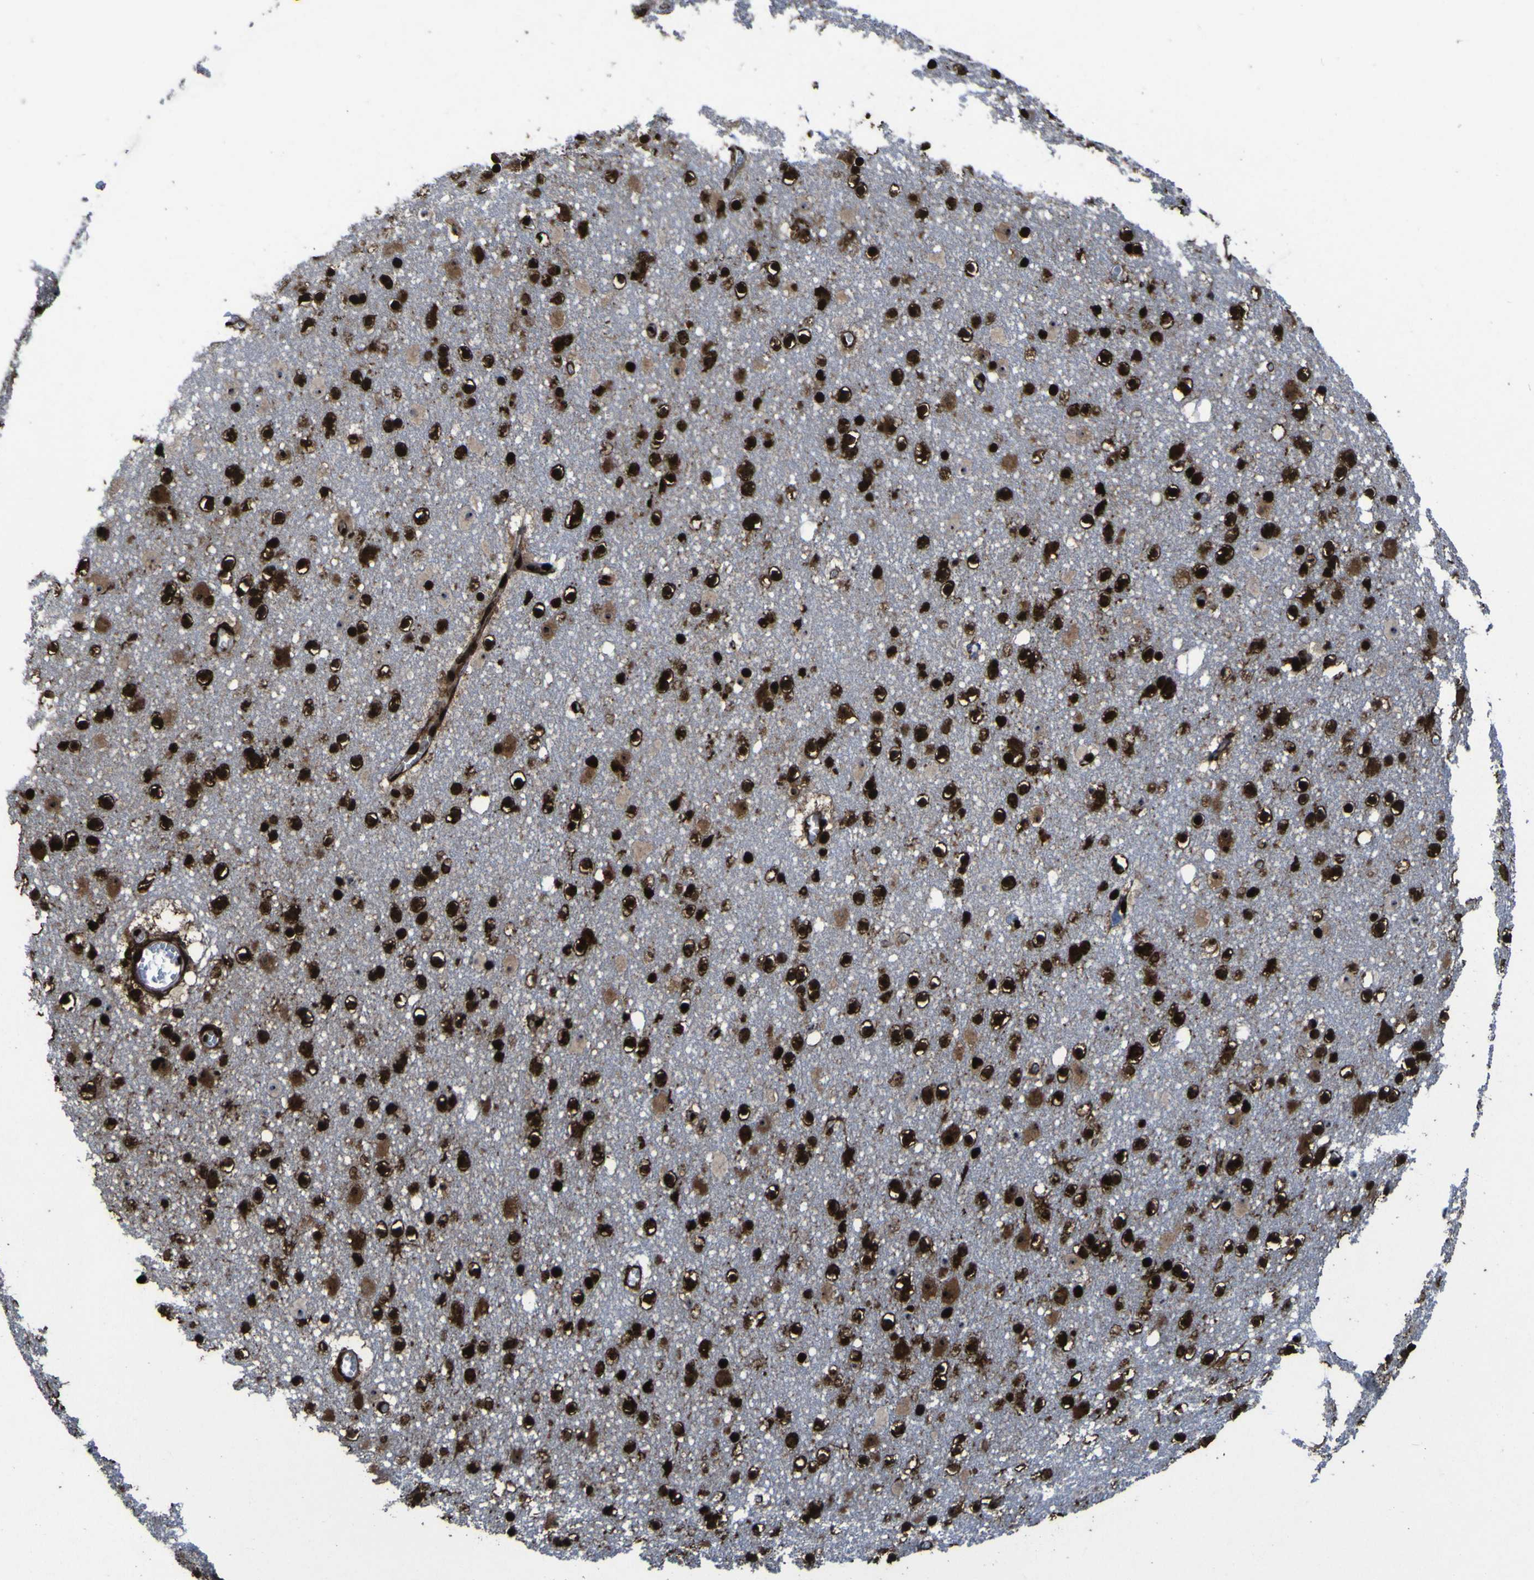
{"staining": {"intensity": "strong", "quantity": ">75%", "location": "nuclear"}, "tissue": "caudate", "cell_type": "Glial cells", "image_type": "normal", "snomed": [{"axis": "morphology", "description": "Normal tissue, NOS"}, {"axis": "topography", "description": "Lateral ventricle wall"}], "caption": "The histopathology image displays a brown stain indicating the presence of a protein in the nuclear of glial cells in caudate. (DAB = brown stain, brightfield microscopy at high magnification).", "gene": "NPM1", "patient": {"sex": "male", "age": 45}}